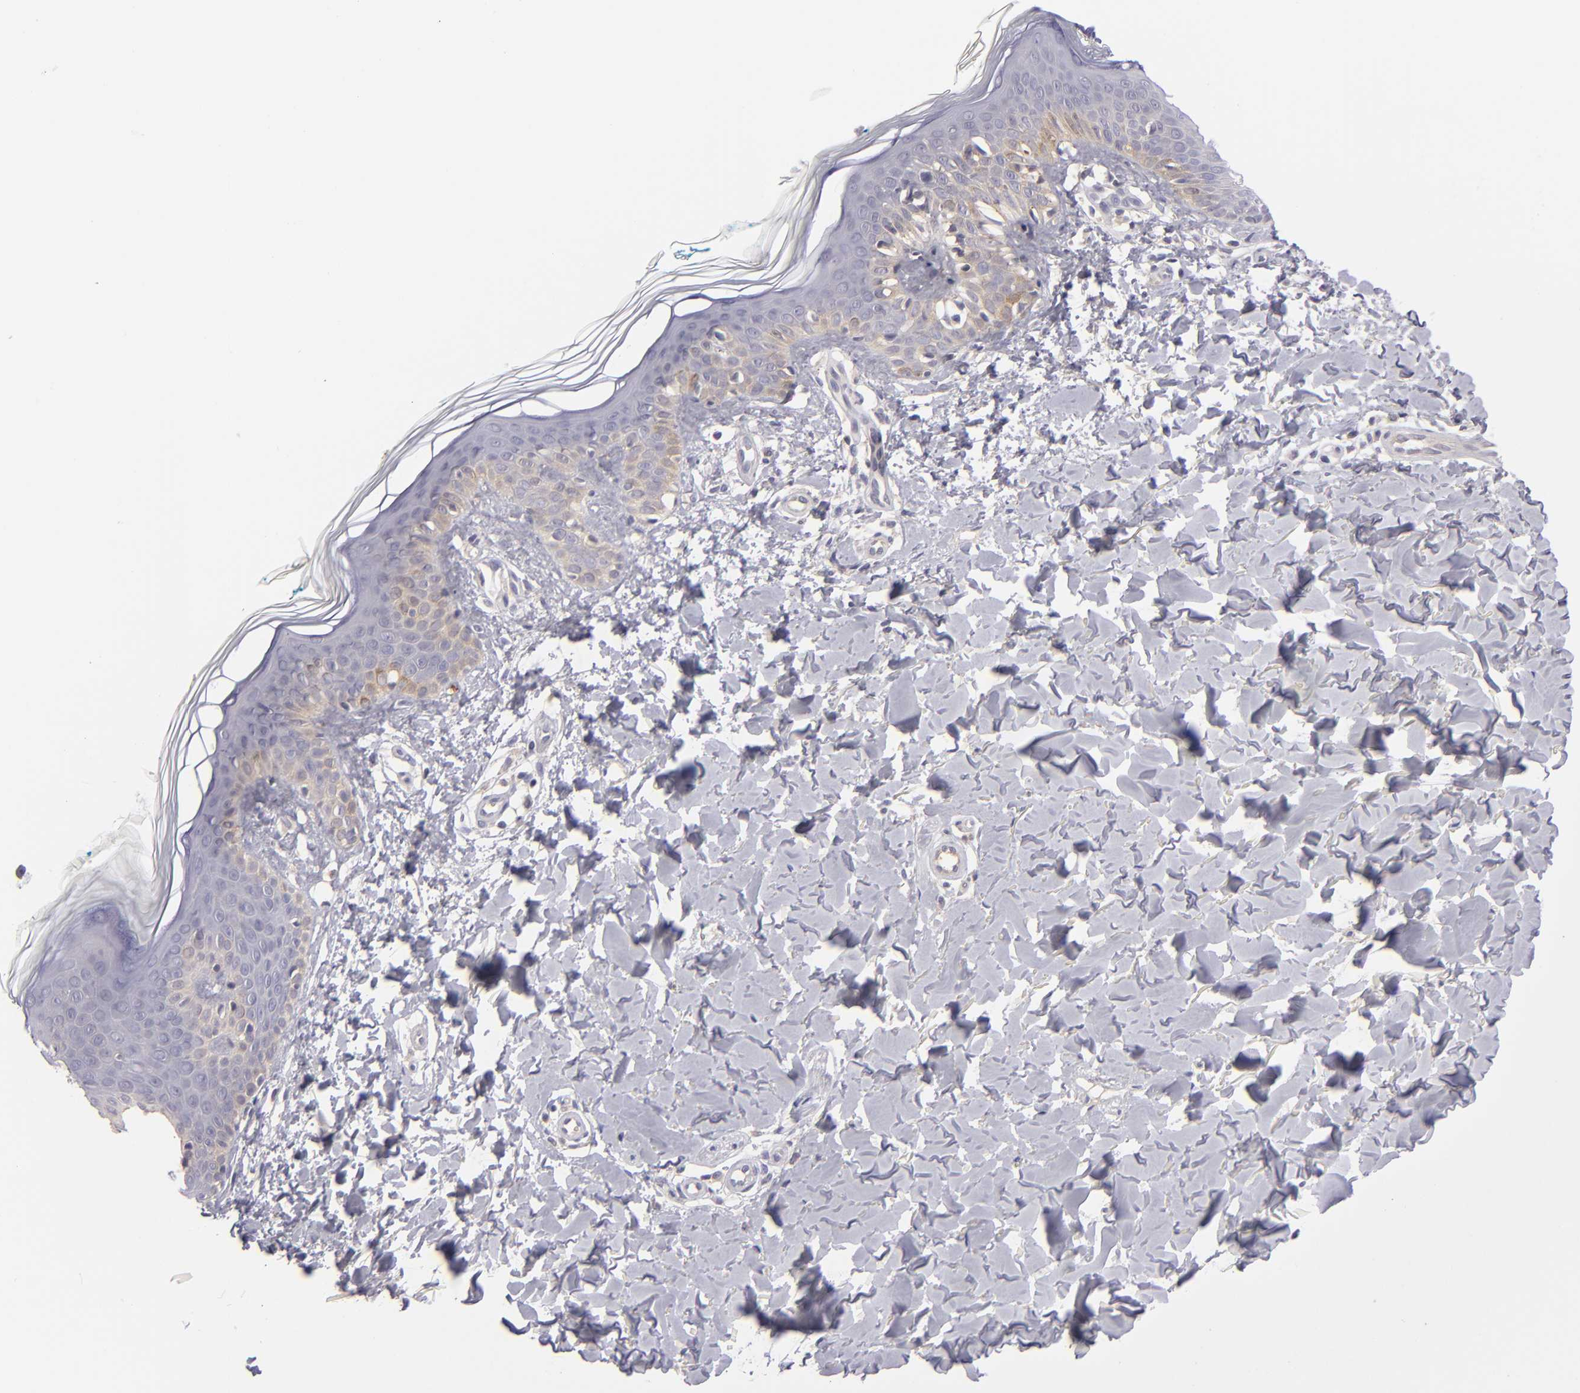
{"staining": {"intensity": "negative", "quantity": "none", "location": "none"}, "tissue": "skin", "cell_type": "Fibroblasts", "image_type": "normal", "snomed": [{"axis": "morphology", "description": "Normal tissue, NOS"}, {"axis": "topography", "description": "Skin"}], "caption": "An immunohistochemistry image of normal skin is shown. There is no staining in fibroblasts of skin. (Brightfield microscopy of DAB immunohistochemistry (IHC) at high magnification).", "gene": "MMP10", "patient": {"sex": "male", "age": 32}}